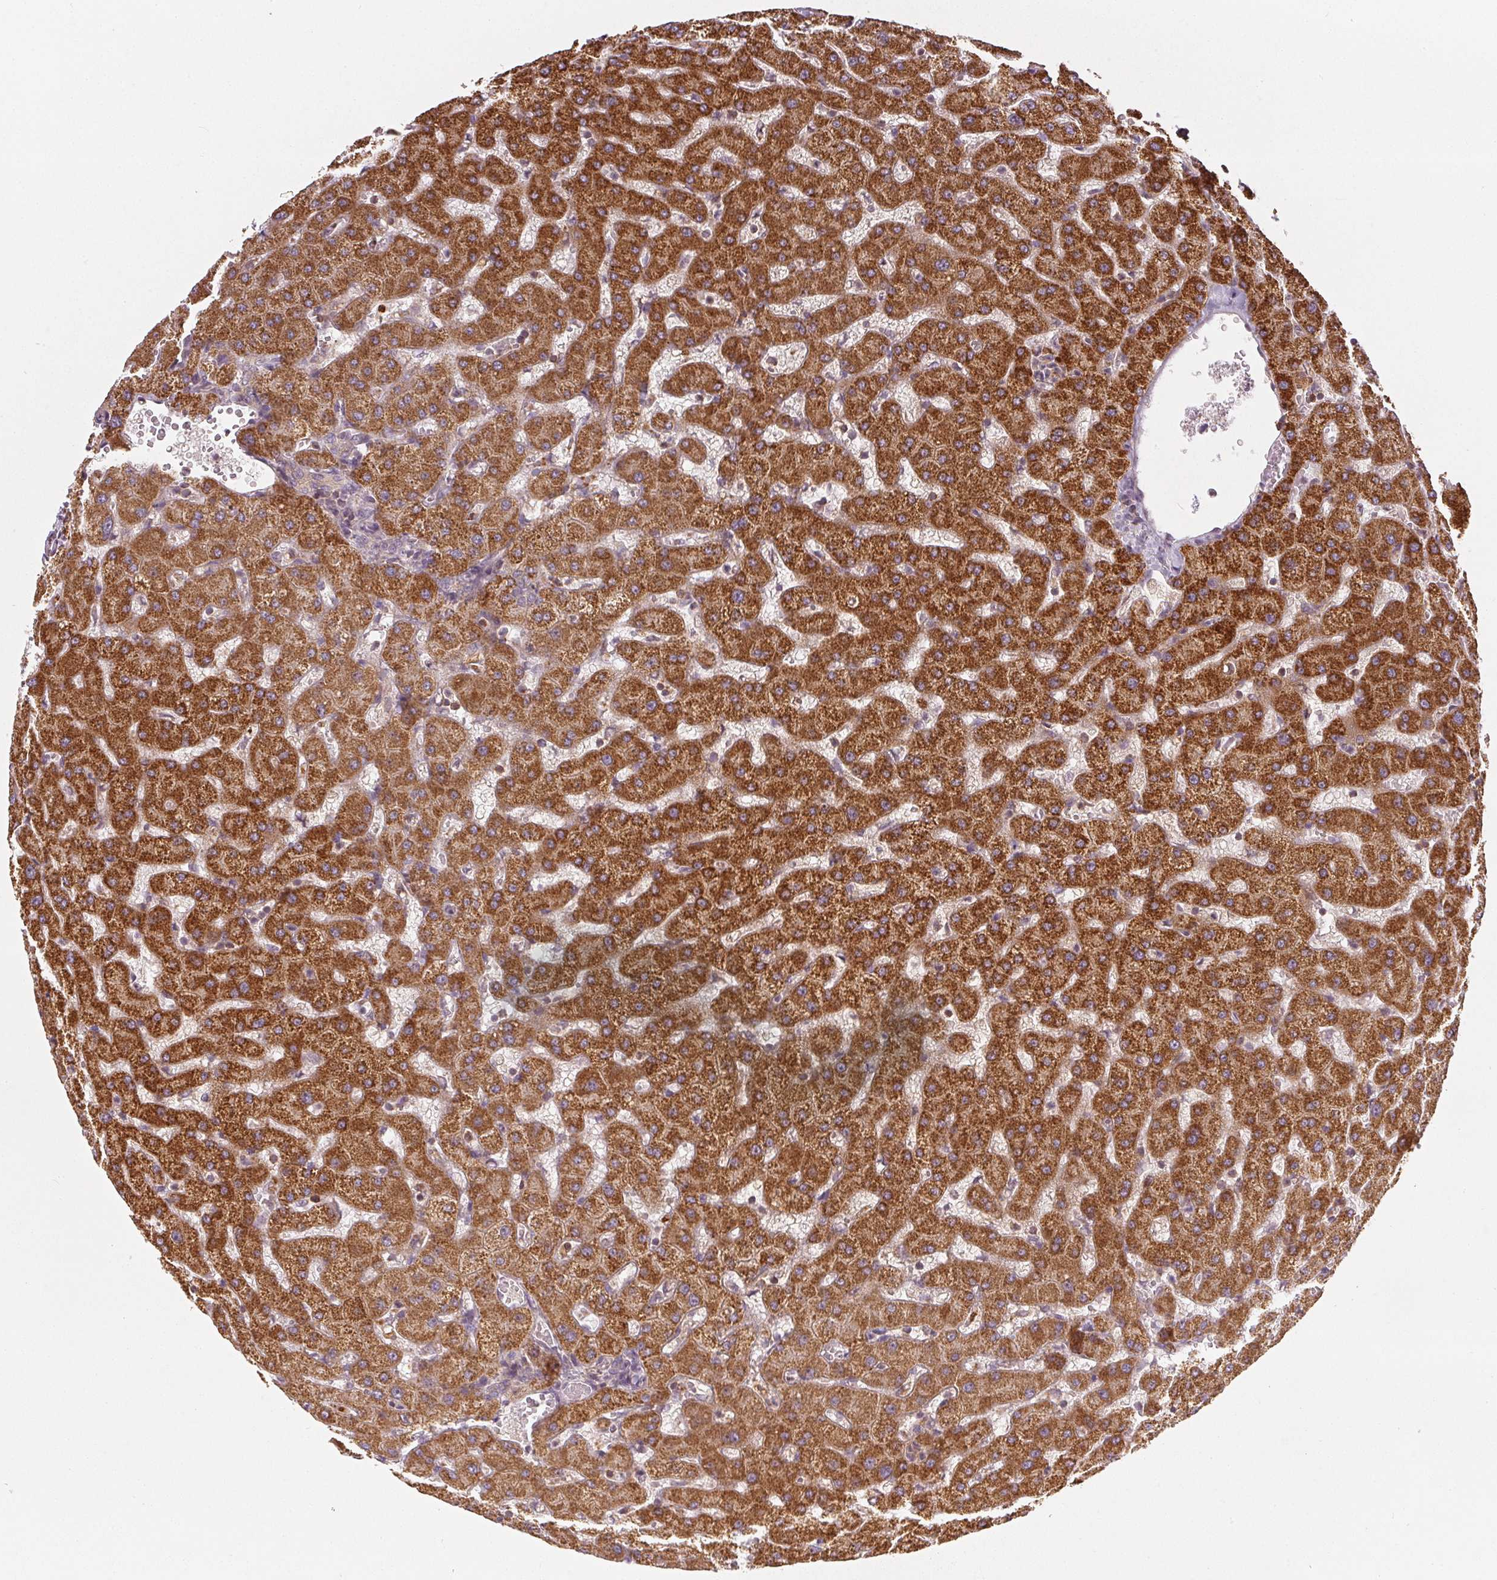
{"staining": {"intensity": "negative", "quantity": "none", "location": "none"}, "tissue": "liver", "cell_type": "Cholangiocytes", "image_type": "normal", "snomed": [{"axis": "morphology", "description": "Normal tissue, NOS"}, {"axis": "topography", "description": "Liver"}], "caption": "The histopathology image shows no staining of cholangiocytes in benign liver.", "gene": "NADK2", "patient": {"sex": "female", "age": 63}}